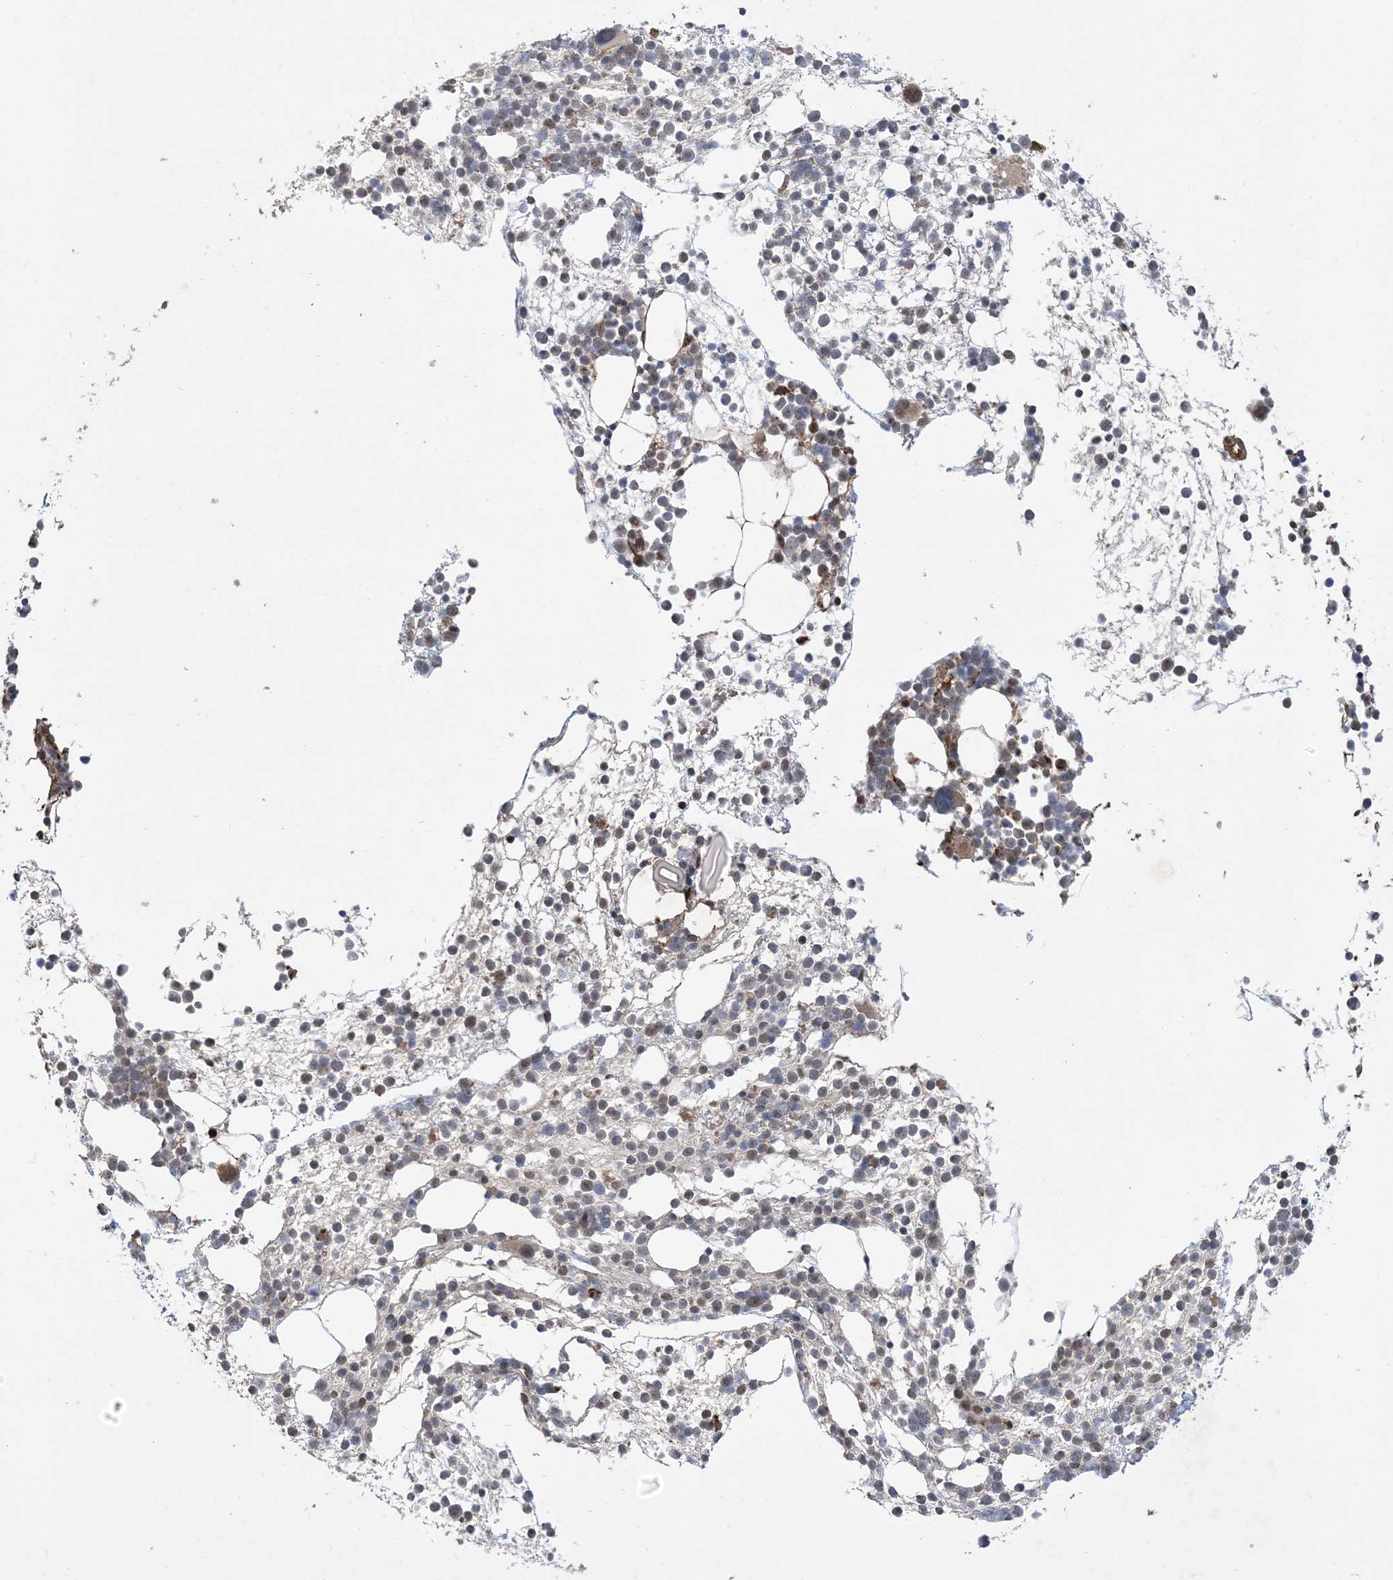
{"staining": {"intensity": "moderate", "quantity": "<25%", "location": "cytoplasmic/membranous"}, "tissue": "bone marrow", "cell_type": "Hematopoietic cells", "image_type": "normal", "snomed": [{"axis": "morphology", "description": "Normal tissue, NOS"}, {"axis": "topography", "description": "Bone marrow"}], "caption": "Bone marrow stained with a brown dye exhibits moderate cytoplasmic/membranous positive staining in about <25% of hematopoietic cells.", "gene": "FAM9B", "patient": {"sex": "male", "age": 54}}